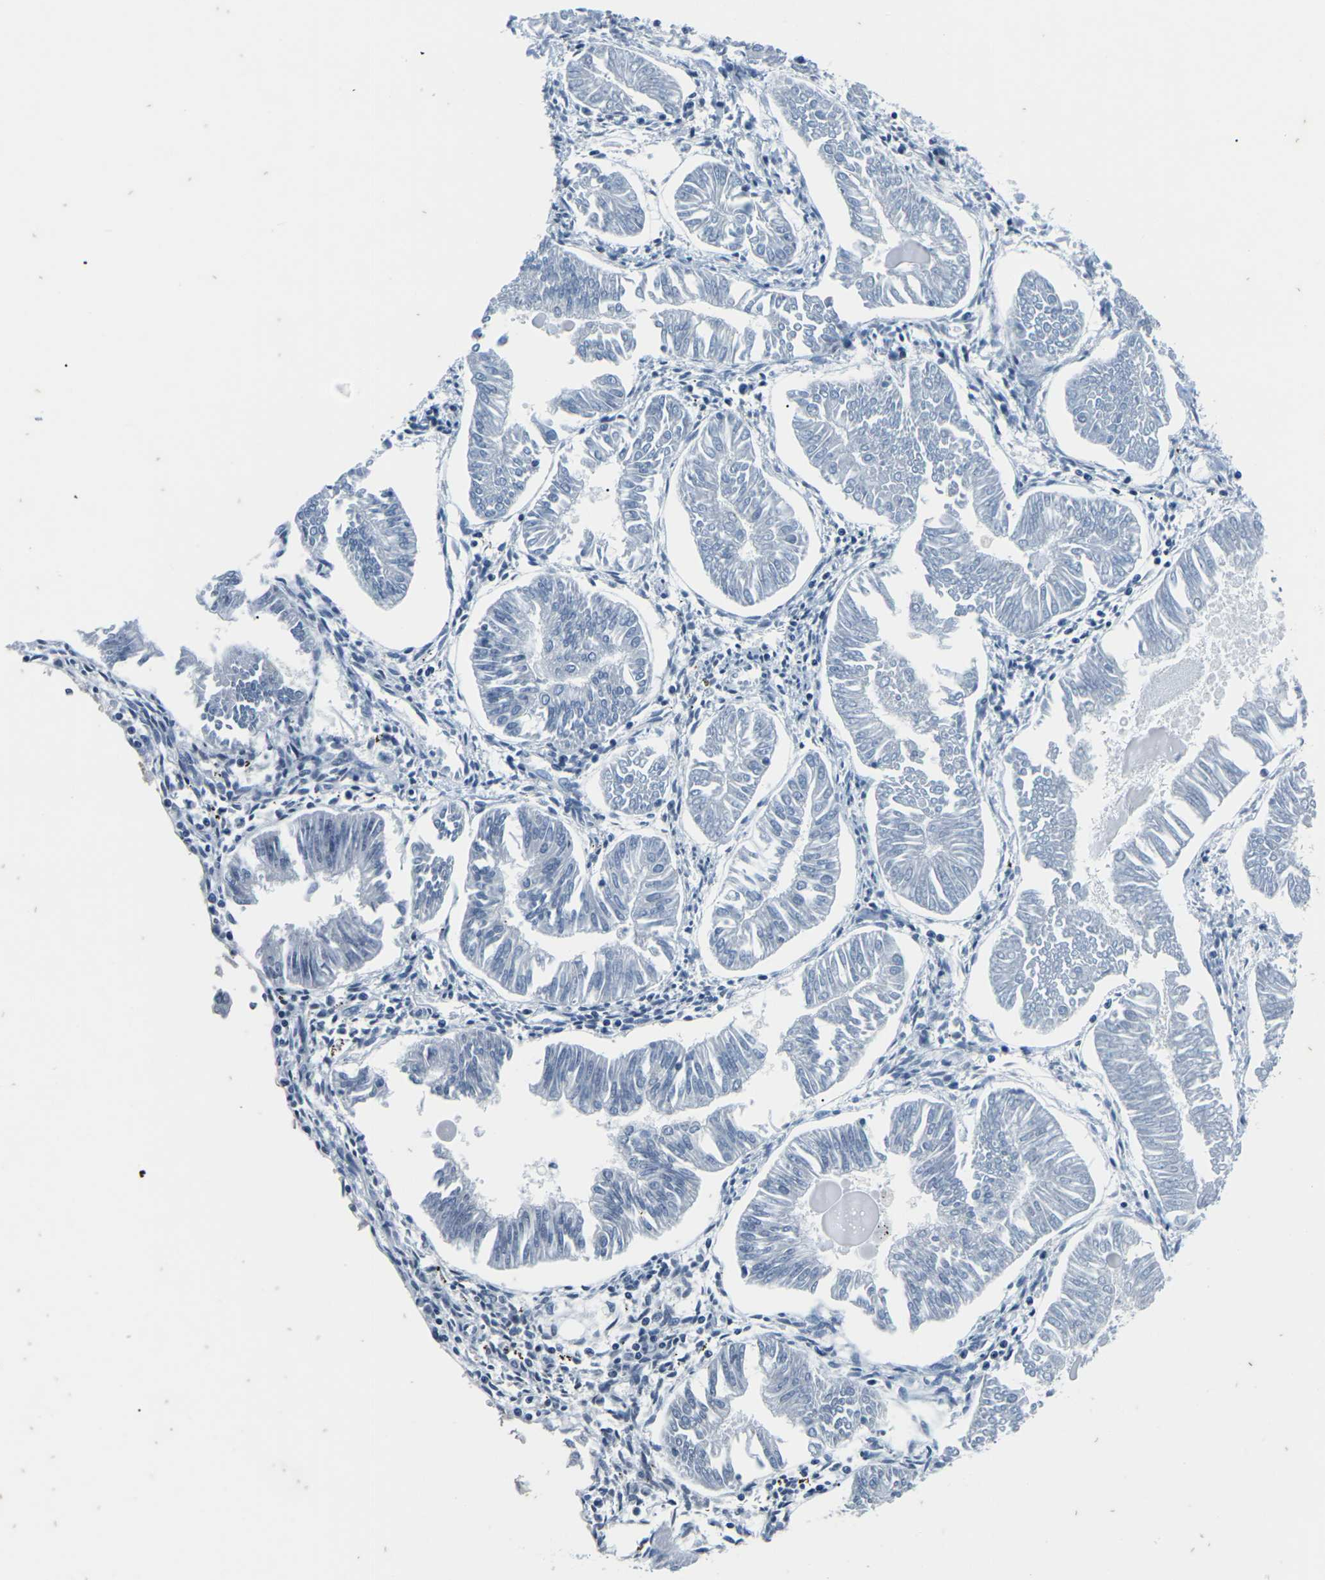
{"staining": {"intensity": "negative", "quantity": "none", "location": "none"}, "tissue": "endometrial cancer", "cell_type": "Tumor cells", "image_type": "cancer", "snomed": [{"axis": "morphology", "description": "Adenocarcinoma, NOS"}, {"axis": "topography", "description": "Endometrium"}], "caption": "Histopathology image shows no significant protein expression in tumor cells of adenocarcinoma (endometrial).", "gene": "UMOD", "patient": {"sex": "female", "age": 53}}